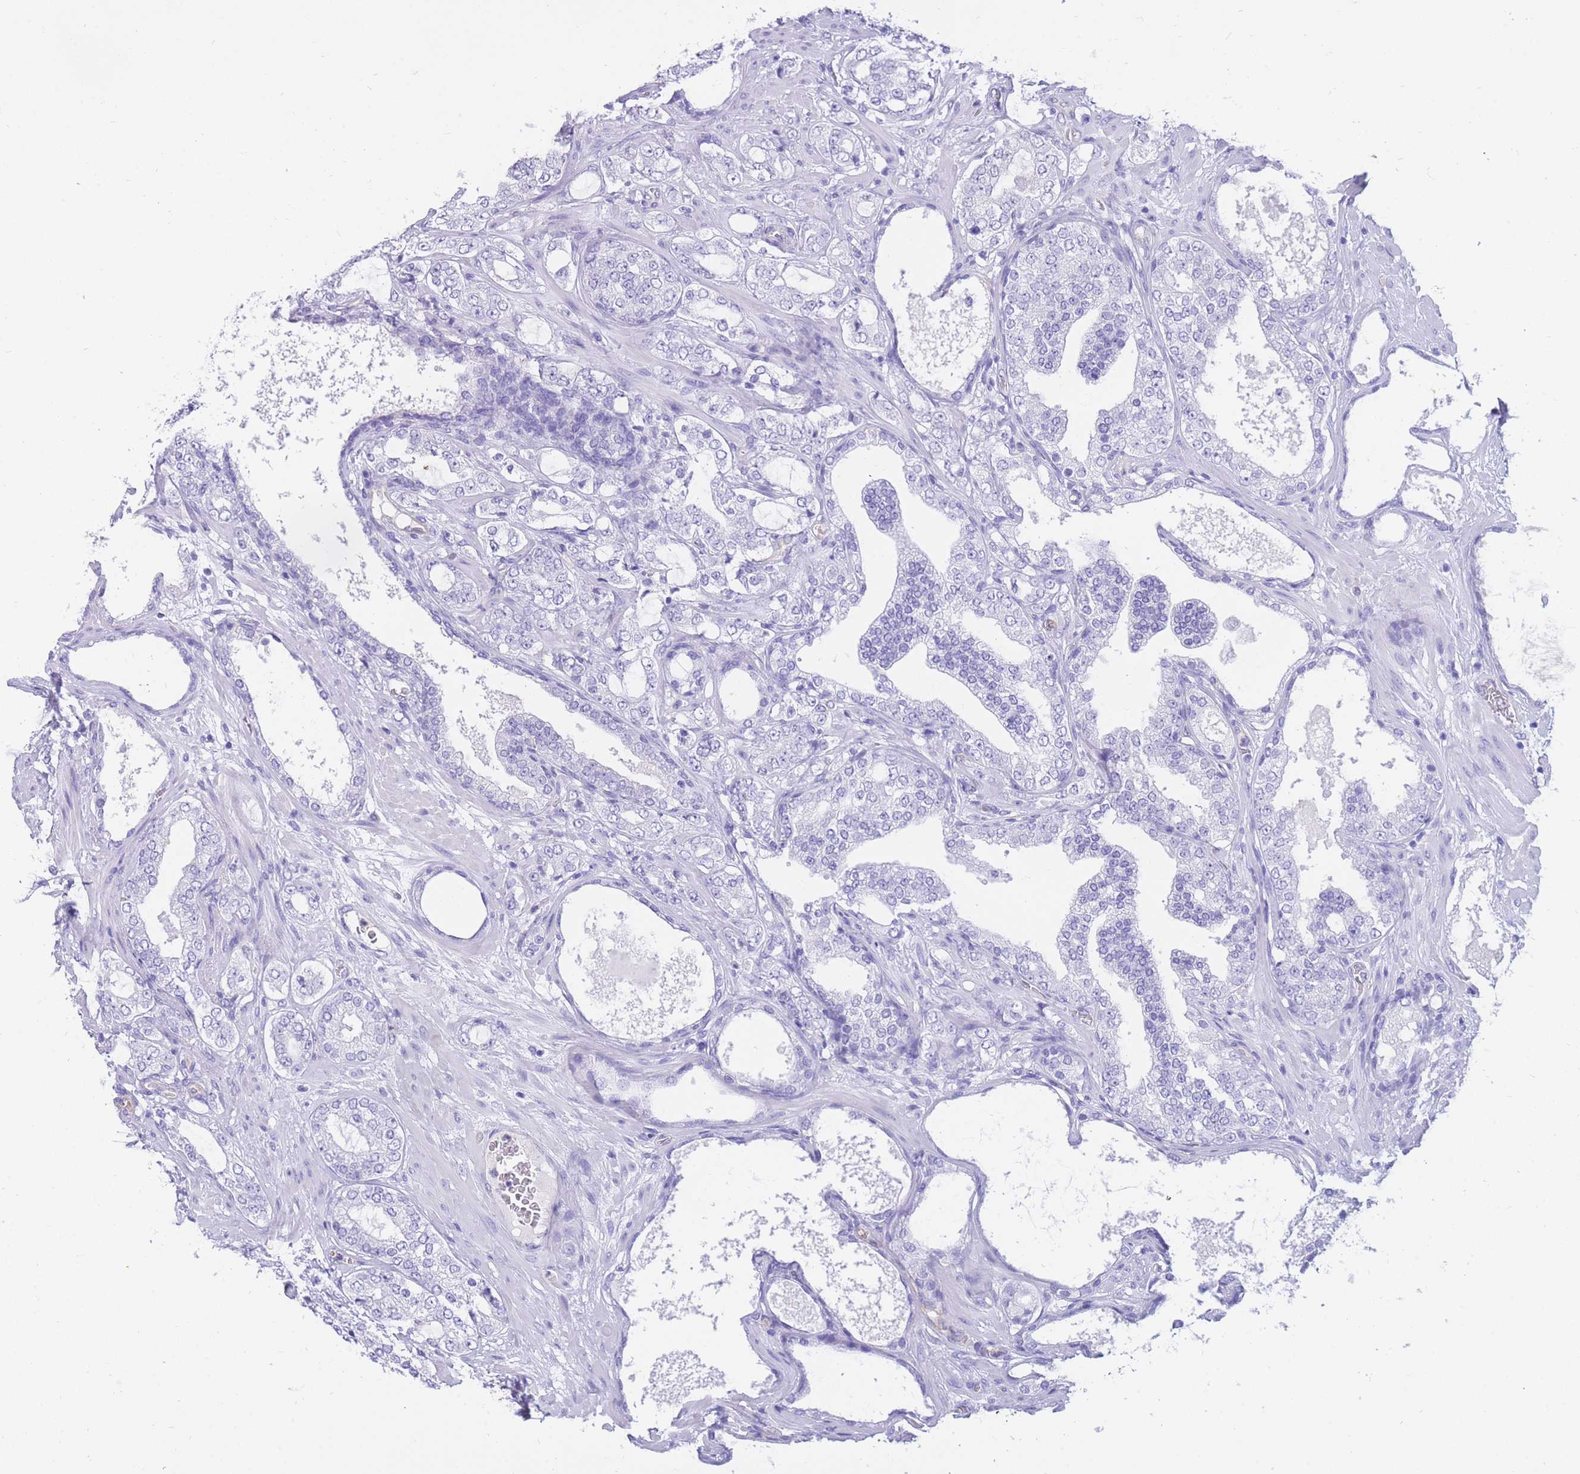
{"staining": {"intensity": "negative", "quantity": "none", "location": "none"}, "tissue": "prostate cancer", "cell_type": "Tumor cells", "image_type": "cancer", "snomed": [{"axis": "morphology", "description": "Adenocarcinoma, High grade"}, {"axis": "topography", "description": "Prostate"}], "caption": "Tumor cells show no significant staining in prostate adenocarcinoma (high-grade).", "gene": "SULT1A1", "patient": {"sex": "male", "age": 64}}